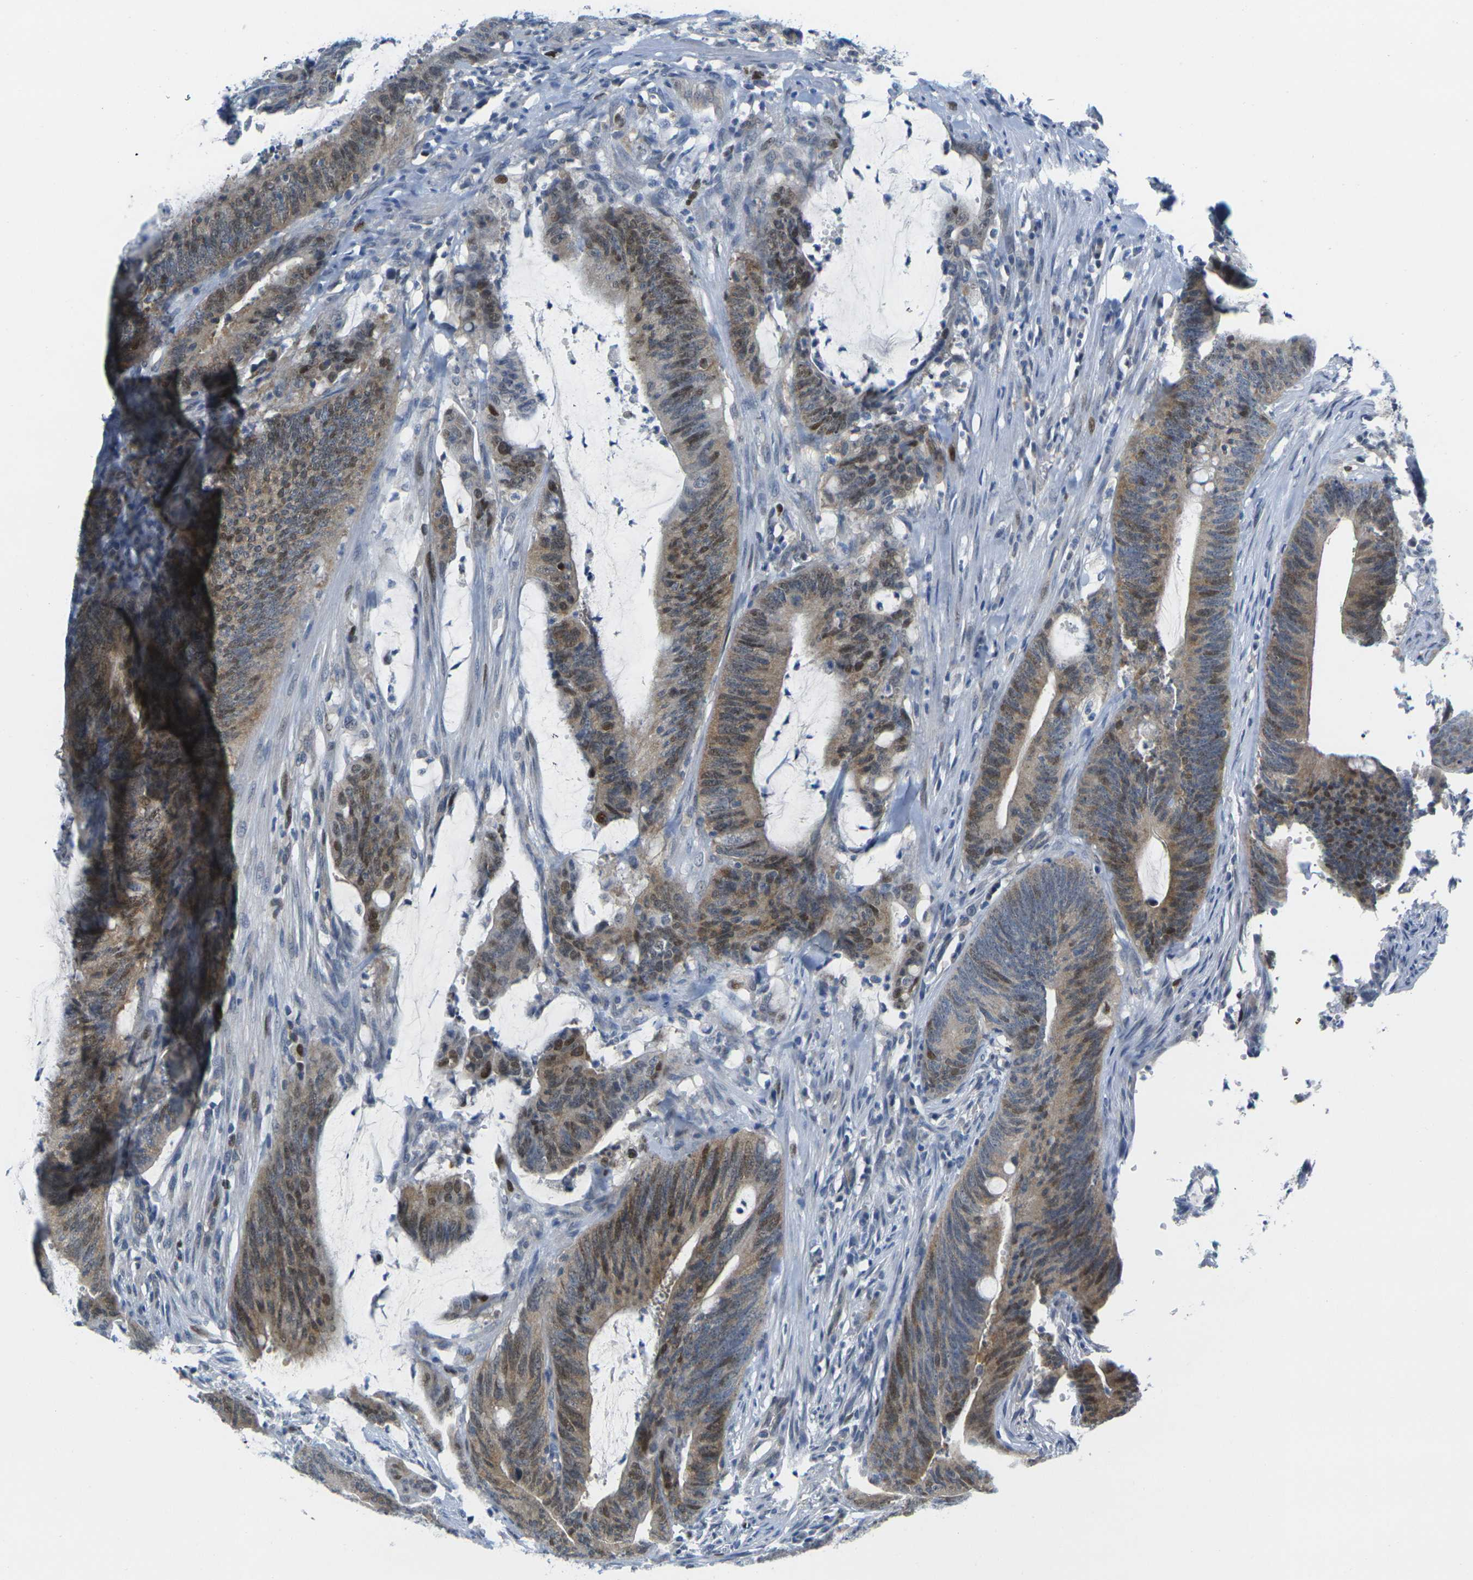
{"staining": {"intensity": "moderate", "quantity": ">75%", "location": "cytoplasmic/membranous,nuclear"}, "tissue": "colorectal cancer", "cell_type": "Tumor cells", "image_type": "cancer", "snomed": [{"axis": "morphology", "description": "Adenocarcinoma, NOS"}, {"axis": "topography", "description": "Rectum"}], "caption": "Immunohistochemistry image of colorectal cancer (adenocarcinoma) stained for a protein (brown), which shows medium levels of moderate cytoplasmic/membranous and nuclear positivity in about >75% of tumor cells.", "gene": "CDK2", "patient": {"sex": "female", "age": 66}}